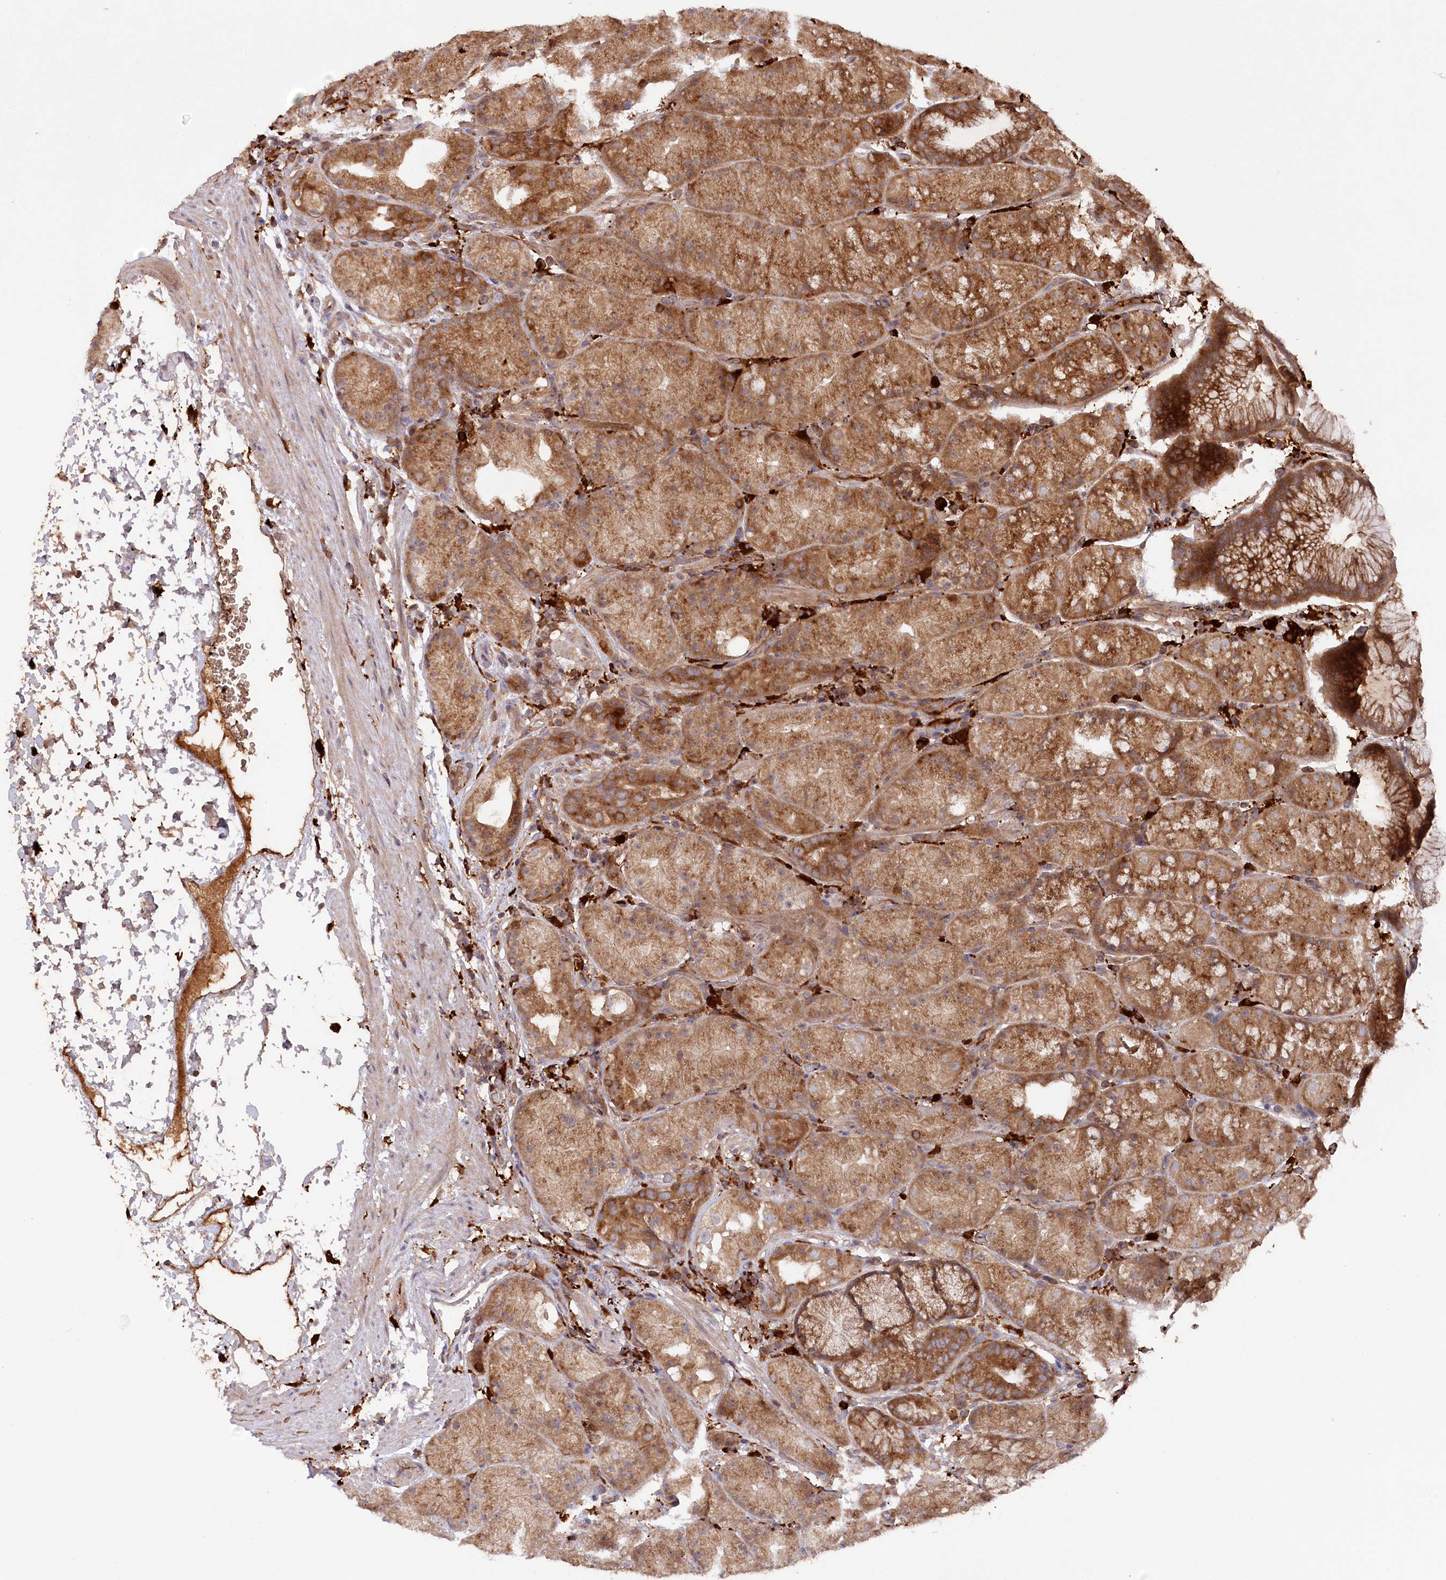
{"staining": {"intensity": "strong", "quantity": ">75%", "location": "cytoplasmic/membranous"}, "tissue": "stomach", "cell_type": "Glandular cells", "image_type": "normal", "snomed": [{"axis": "morphology", "description": "Normal tissue, NOS"}, {"axis": "topography", "description": "Stomach, upper"}, {"axis": "topography", "description": "Stomach"}], "caption": "Immunohistochemistry (DAB (3,3'-diaminobenzidine)) staining of normal stomach shows strong cytoplasmic/membranous protein expression in about >75% of glandular cells. (Stains: DAB (3,3'-diaminobenzidine) in brown, nuclei in blue, Microscopy: brightfield microscopy at high magnification).", "gene": "PPP1R21", "patient": {"sex": "male", "age": 48}}